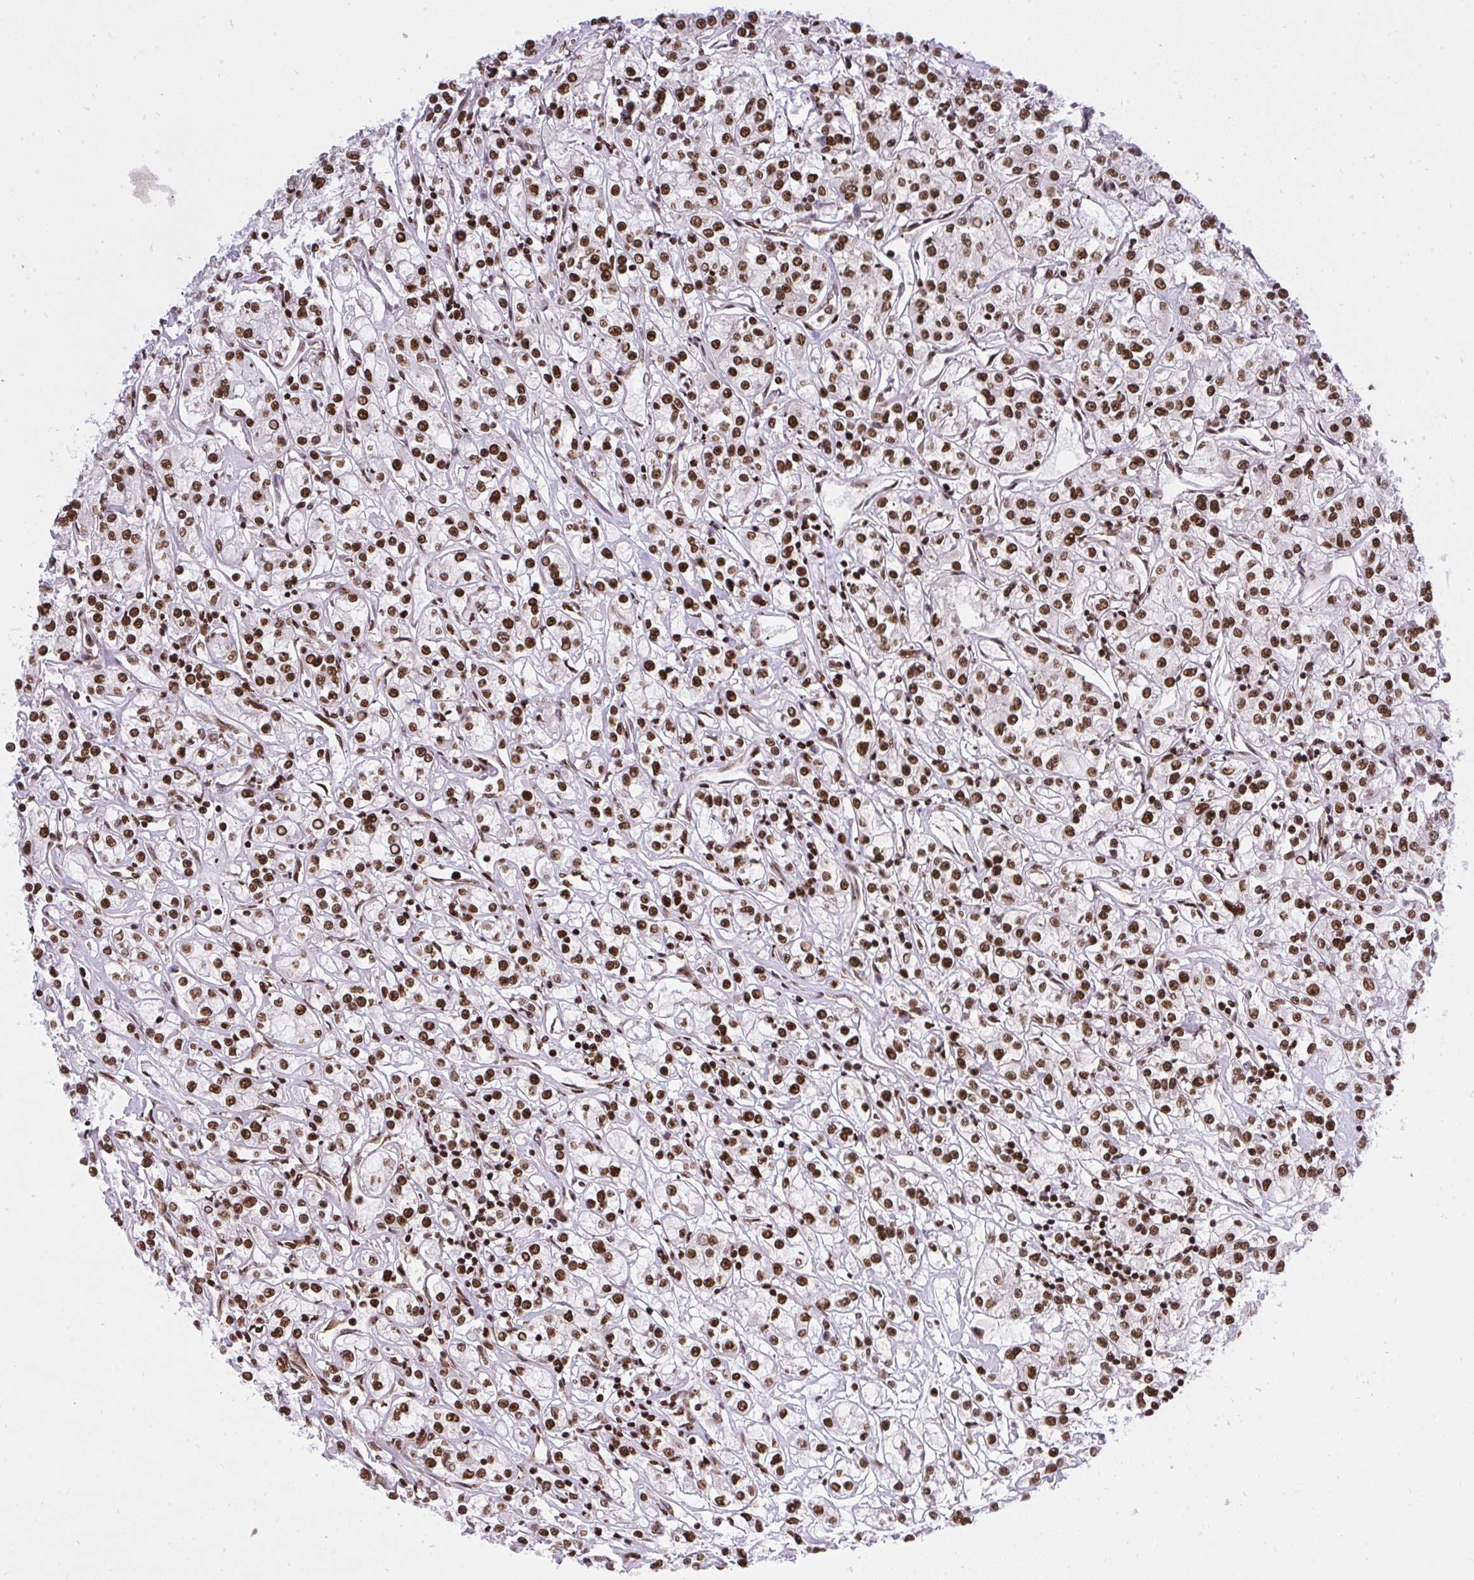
{"staining": {"intensity": "strong", "quantity": ">75%", "location": "nuclear"}, "tissue": "renal cancer", "cell_type": "Tumor cells", "image_type": "cancer", "snomed": [{"axis": "morphology", "description": "Adenocarcinoma, NOS"}, {"axis": "topography", "description": "Kidney"}], "caption": "Renal cancer (adenocarcinoma) stained with a brown dye reveals strong nuclear positive staining in approximately >75% of tumor cells.", "gene": "HNRNPL", "patient": {"sex": "female", "age": 59}}